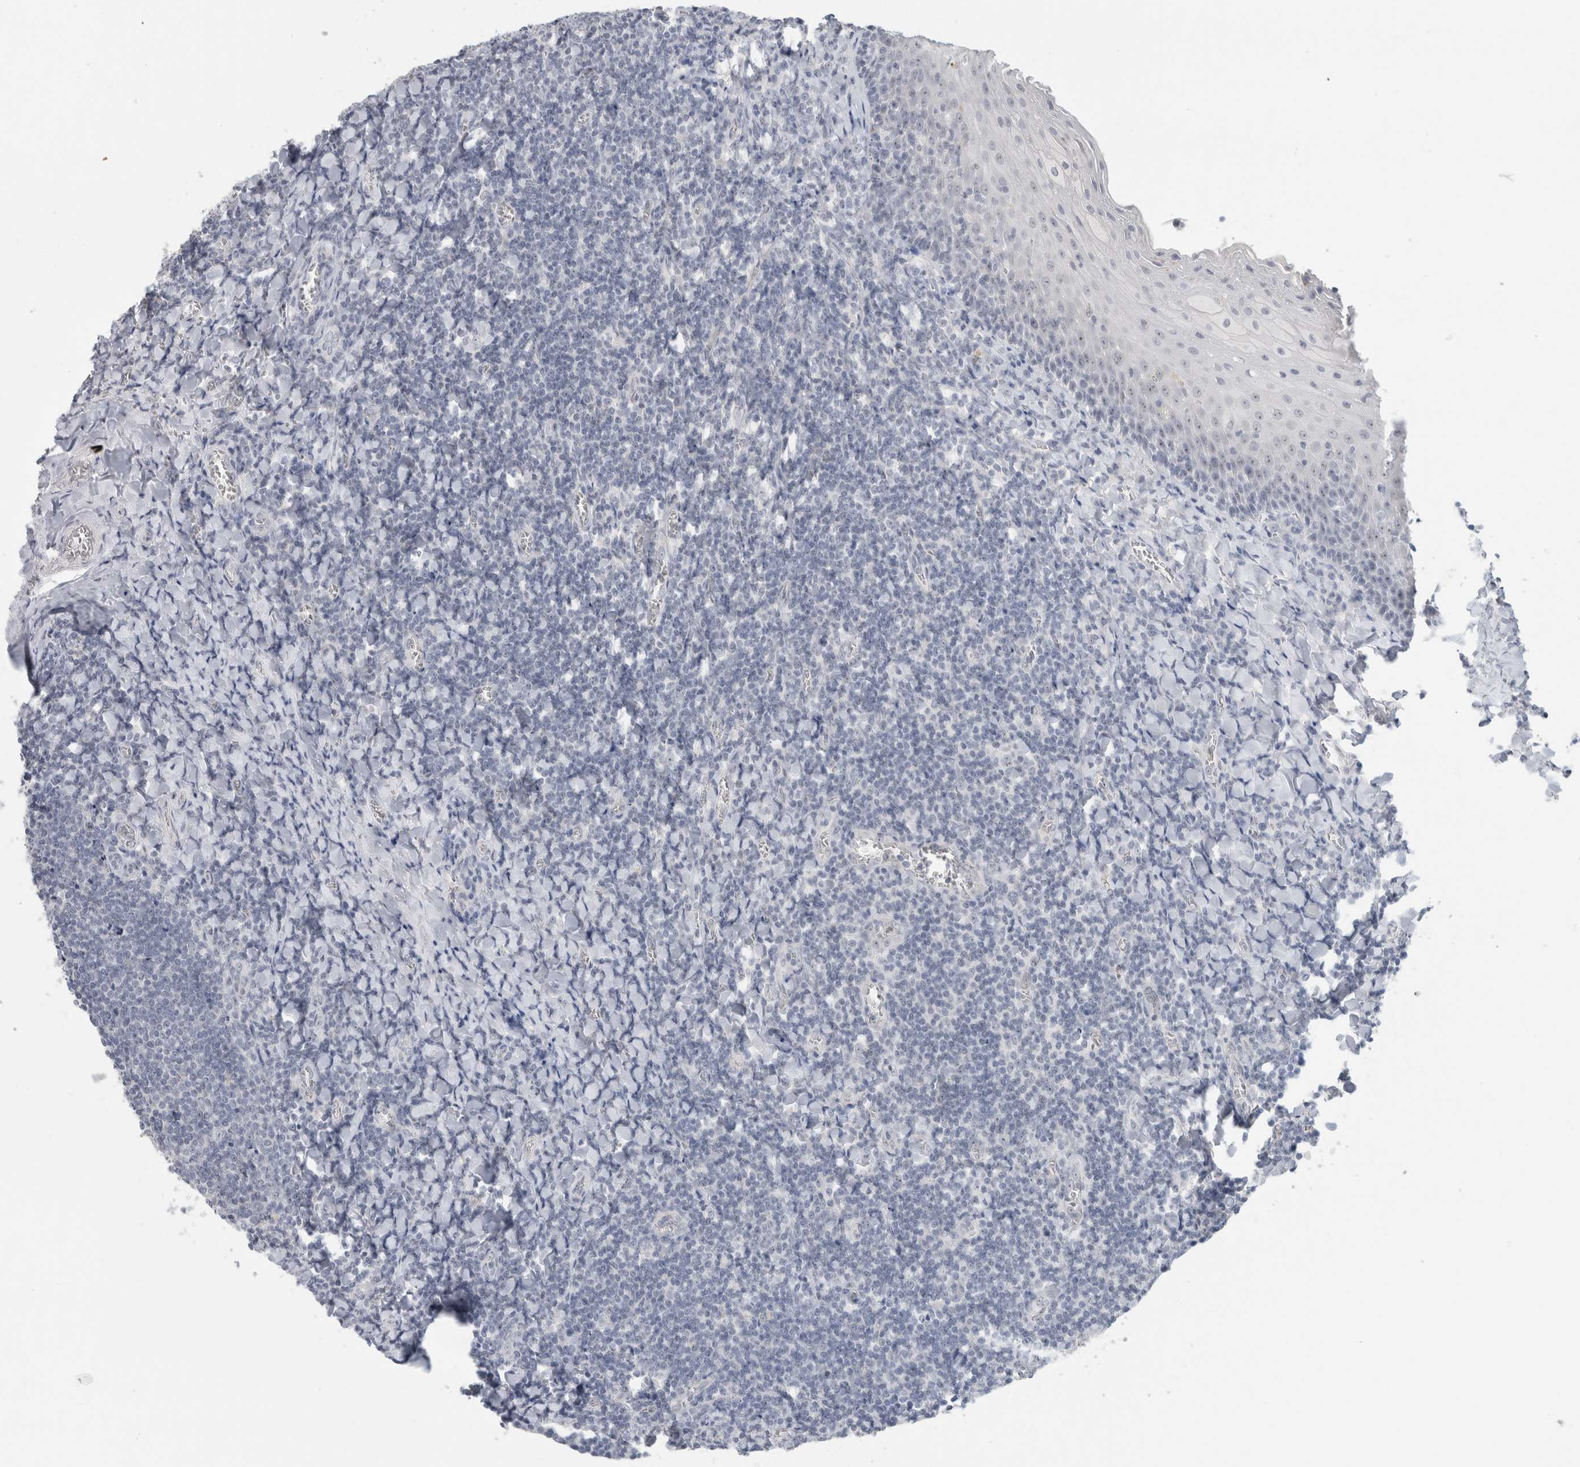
{"staining": {"intensity": "negative", "quantity": "none", "location": "none"}, "tissue": "tonsil", "cell_type": "Germinal center cells", "image_type": "normal", "snomed": [{"axis": "morphology", "description": "Normal tissue, NOS"}, {"axis": "topography", "description": "Tonsil"}], "caption": "Immunohistochemistry micrograph of unremarkable human tonsil stained for a protein (brown), which shows no positivity in germinal center cells.", "gene": "FMR1NB", "patient": {"sex": "male", "age": 27}}